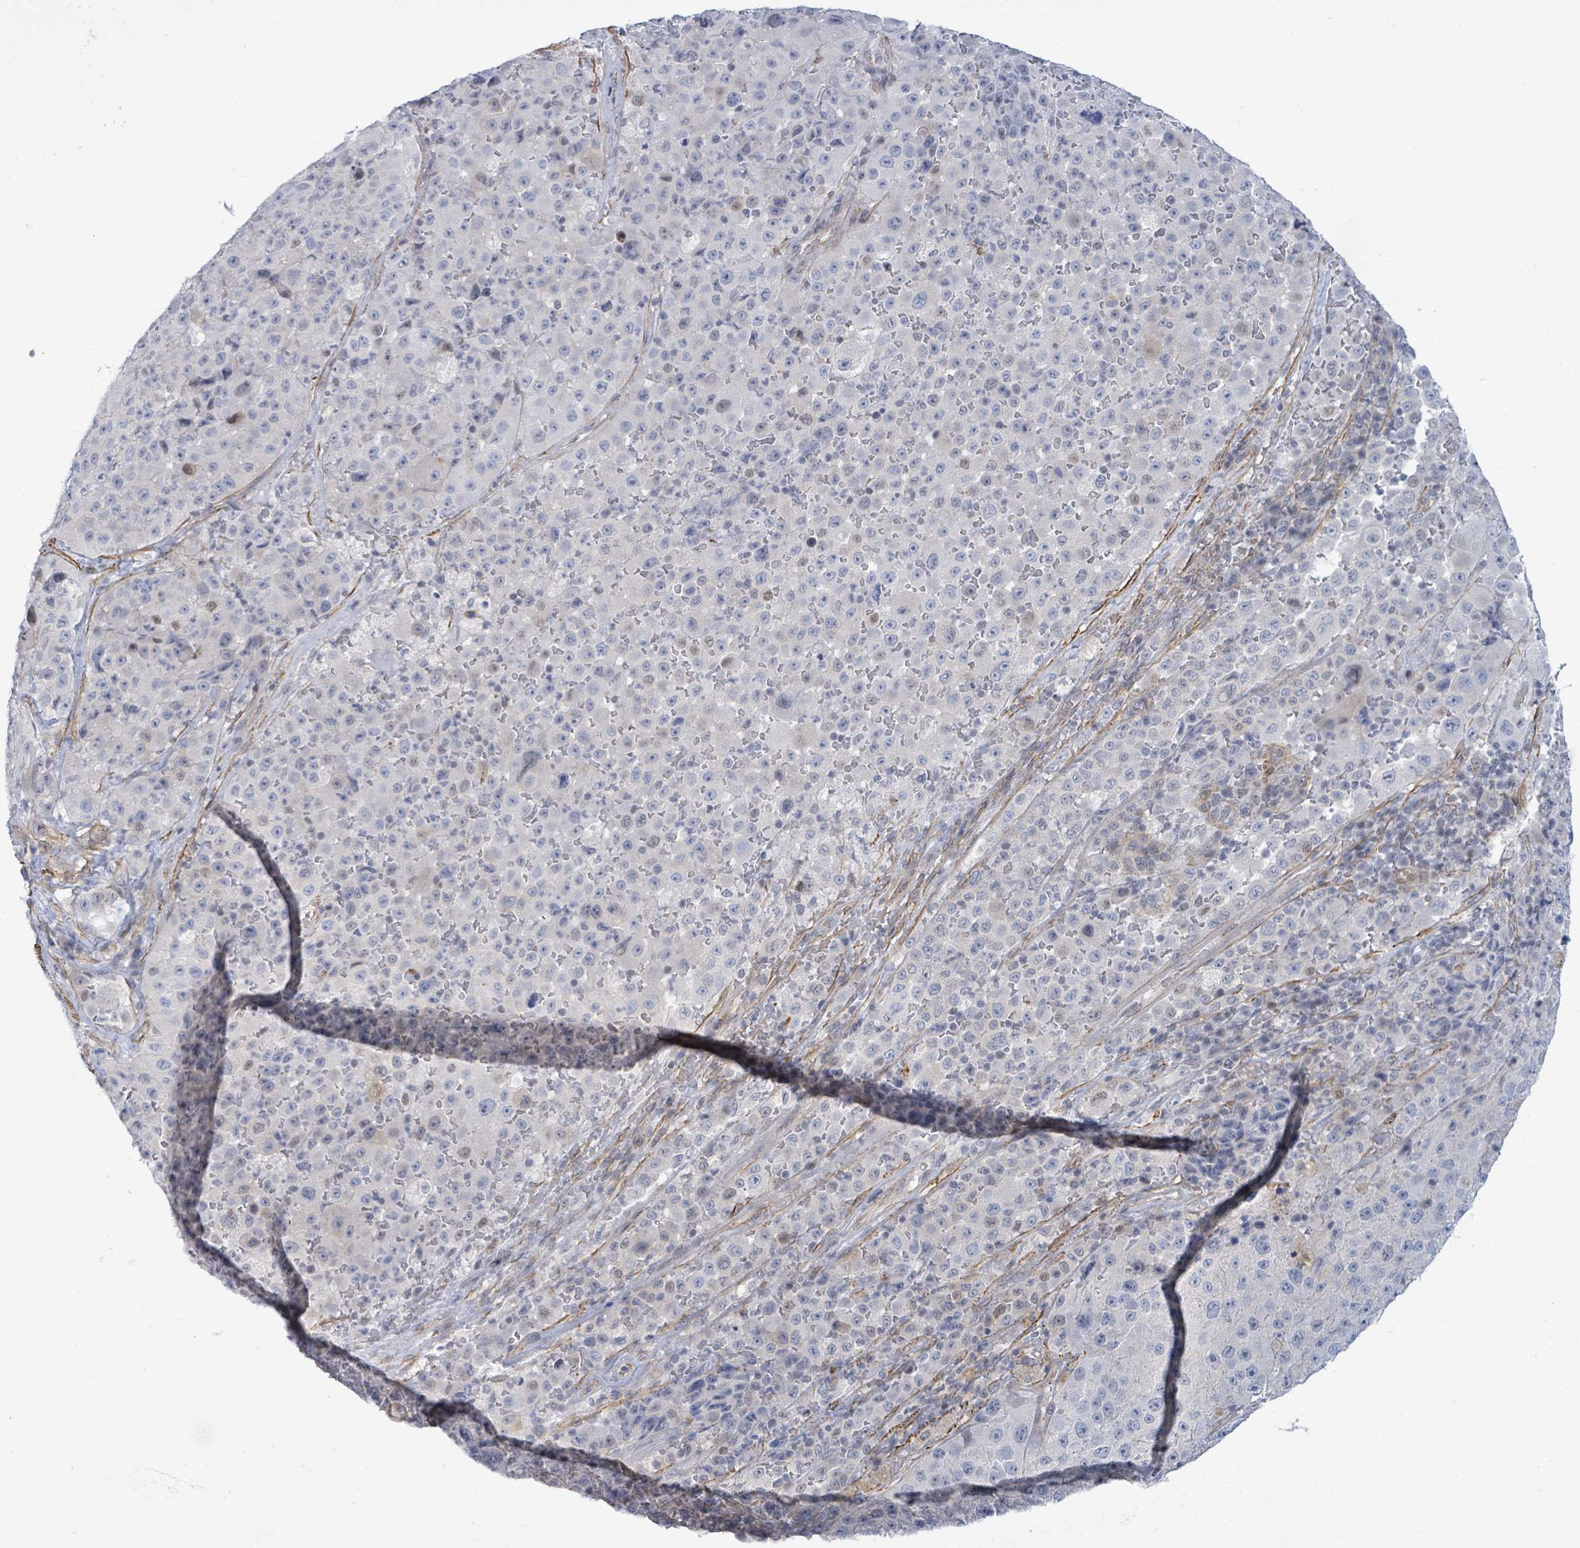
{"staining": {"intensity": "negative", "quantity": "none", "location": "none"}, "tissue": "melanoma", "cell_type": "Tumor cells", "image_type": "cancer", "snomed": [{"axis": "morphology", "description": "Malignant melanoma, Metastatic site"}, {"axis": "topography", "description": "Lymph node"}], "caption": "Immunohistochemical staining of melanoma reveals no significant expression in tumor cells. (Immunohistochemistry, brightfield microscopy, high magnification).", "gene": "DMRTC1B", "patient": {"sex": "male", "age": 62}}